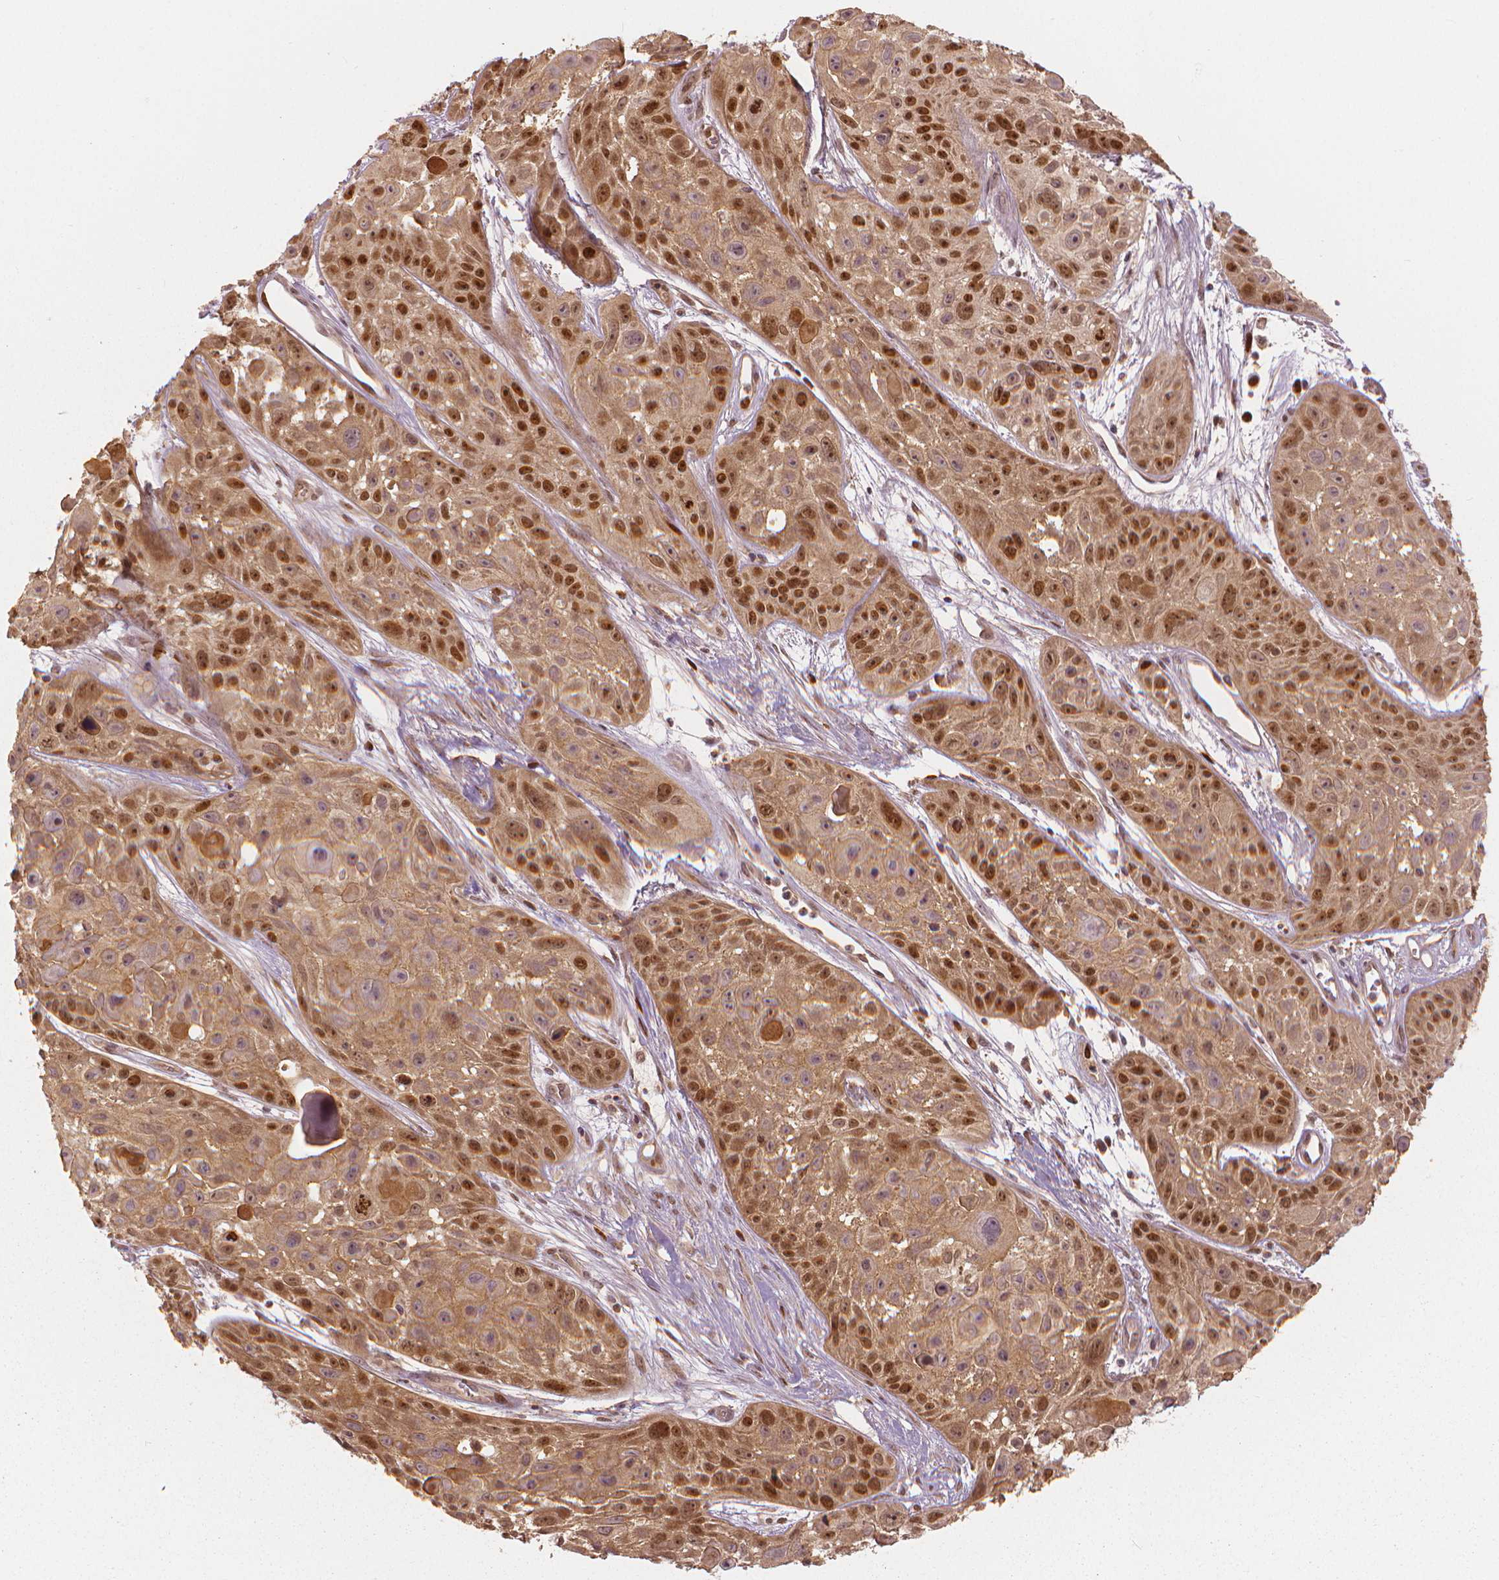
{"staining": {"intensity": "moderate", "quantity": ">75%", "location": "cytoplasmic/membranous,nuclear"}, "tissue": "skin cancer", "cell_type": "Tumor cells", "image_type": "cancer", "snomed": [{"axis": "morphology", "description": "Squamous cell carcinoma, NOS"}, {"axis": "topography", "description": "Skin"}, {"axis": "topography", "description": "Anal"}], "caption": "Tumor cells exhibit moderate cytoplasmic/membranous and nuclear staining in approximately >75% of cells in skin cancer (squamous cell carcinoma). (IHC, brightfield microscopy, high magnification).", "gene": "NSD2", "patient": {"sex": "female", "age": 75}}